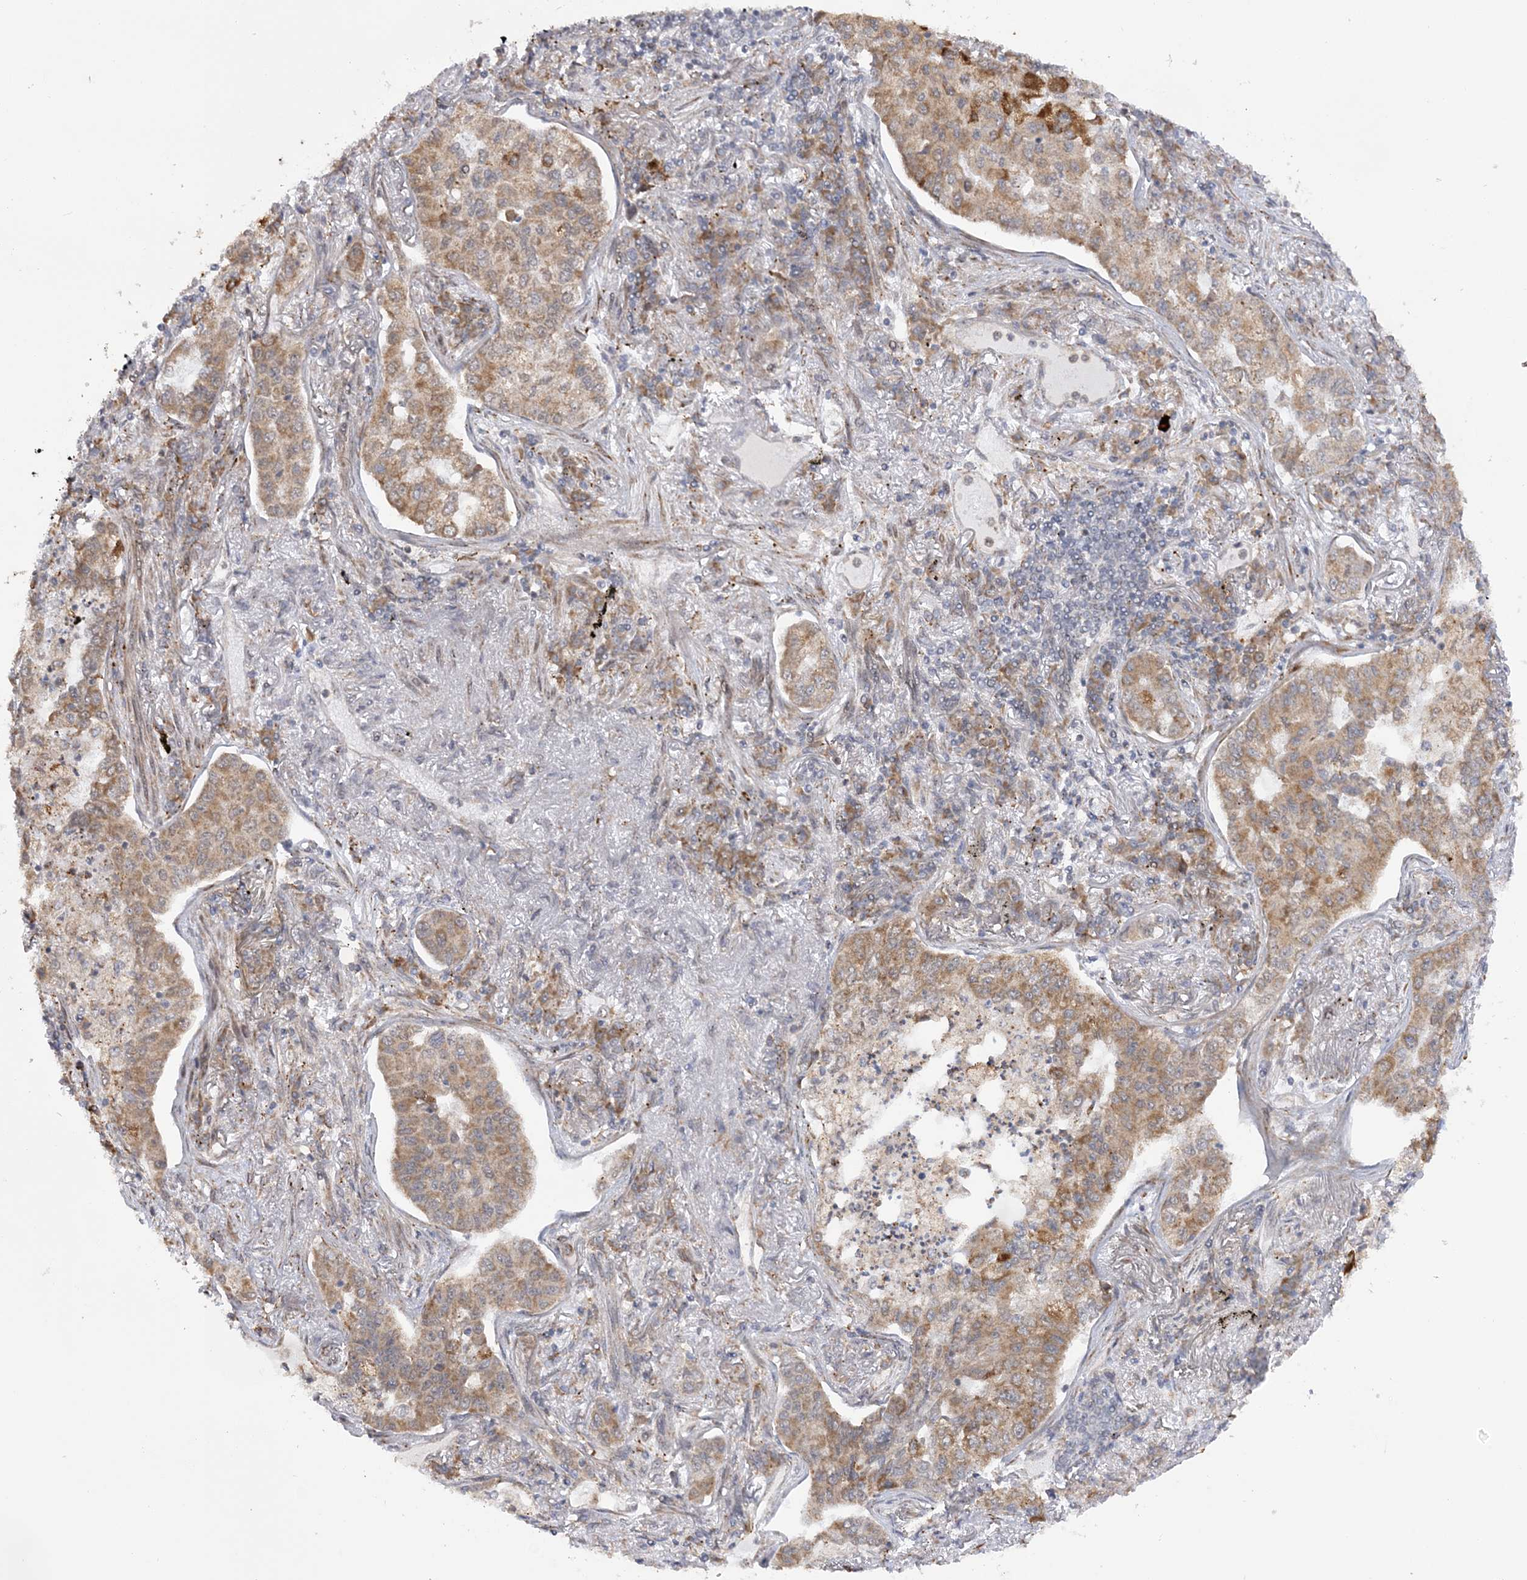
{"staining": {"intensity": "moderate", "quantity": ">75%", "location": "cytoplasmic/membranous"}, "tissue": "lung cancer", "cell_type": "Tumor cells", "image_type": "cancer", "snomed": [{"axis": "morphology", "description": "Adenocarcinoma, NOS"}, {"axis": "topography", "description": "Lung"}], "caption": "A high-resolution micrograph shows immunohistochemistry (IHC) staining of lung cancer (adenocarcinoma), which exhibits moderate cytoplasmic/membranous expression in about >75% of tumor cells. (Stains: DAB in brown, nuclei in blue, Microscopy: brightfield microscopy at high magnification).", "gene": "MRPL47", "patient": {"sex": "male", "age": 49}}